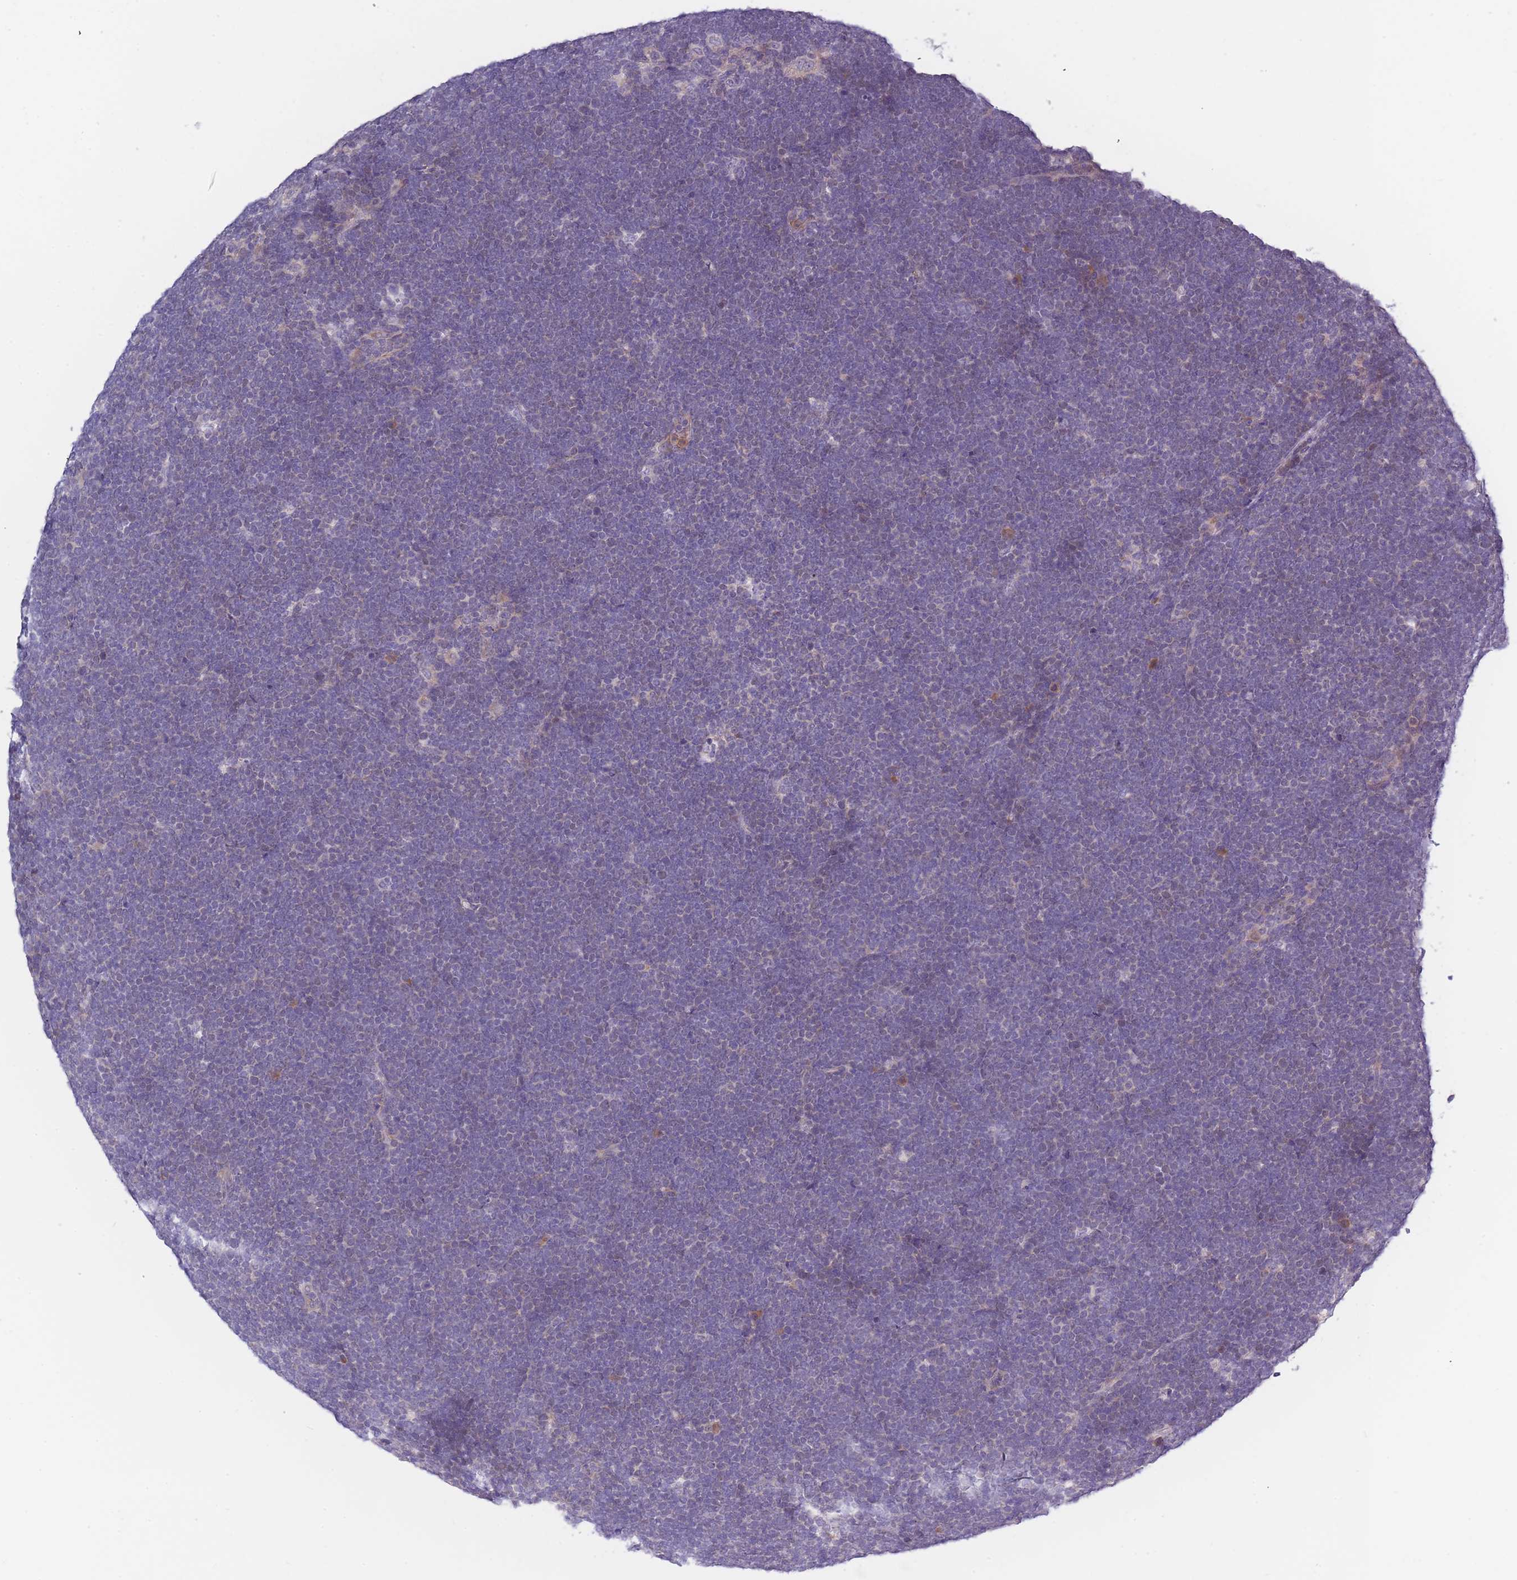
{"staining": {"intensity": "negative", "quantity": "none", "location": "none"}, "tissue": "lymphoma", "cell_type": "Tumor cells", "image_type": "cancer", "snomed": [{"axis": "morphology", "description": "Malignant lymphoma, non-Hodgkin's type, High grade"}, {"axis": "topography", "description": "Lymph node"}], "caption": "A photomicrograph of human high-grade malignant lymphoma, non-Hodgkin's type is negative for staining in tumor cells.", "gene": "NDUFAF6", "patient": {"sex": "male", "age": 13}}